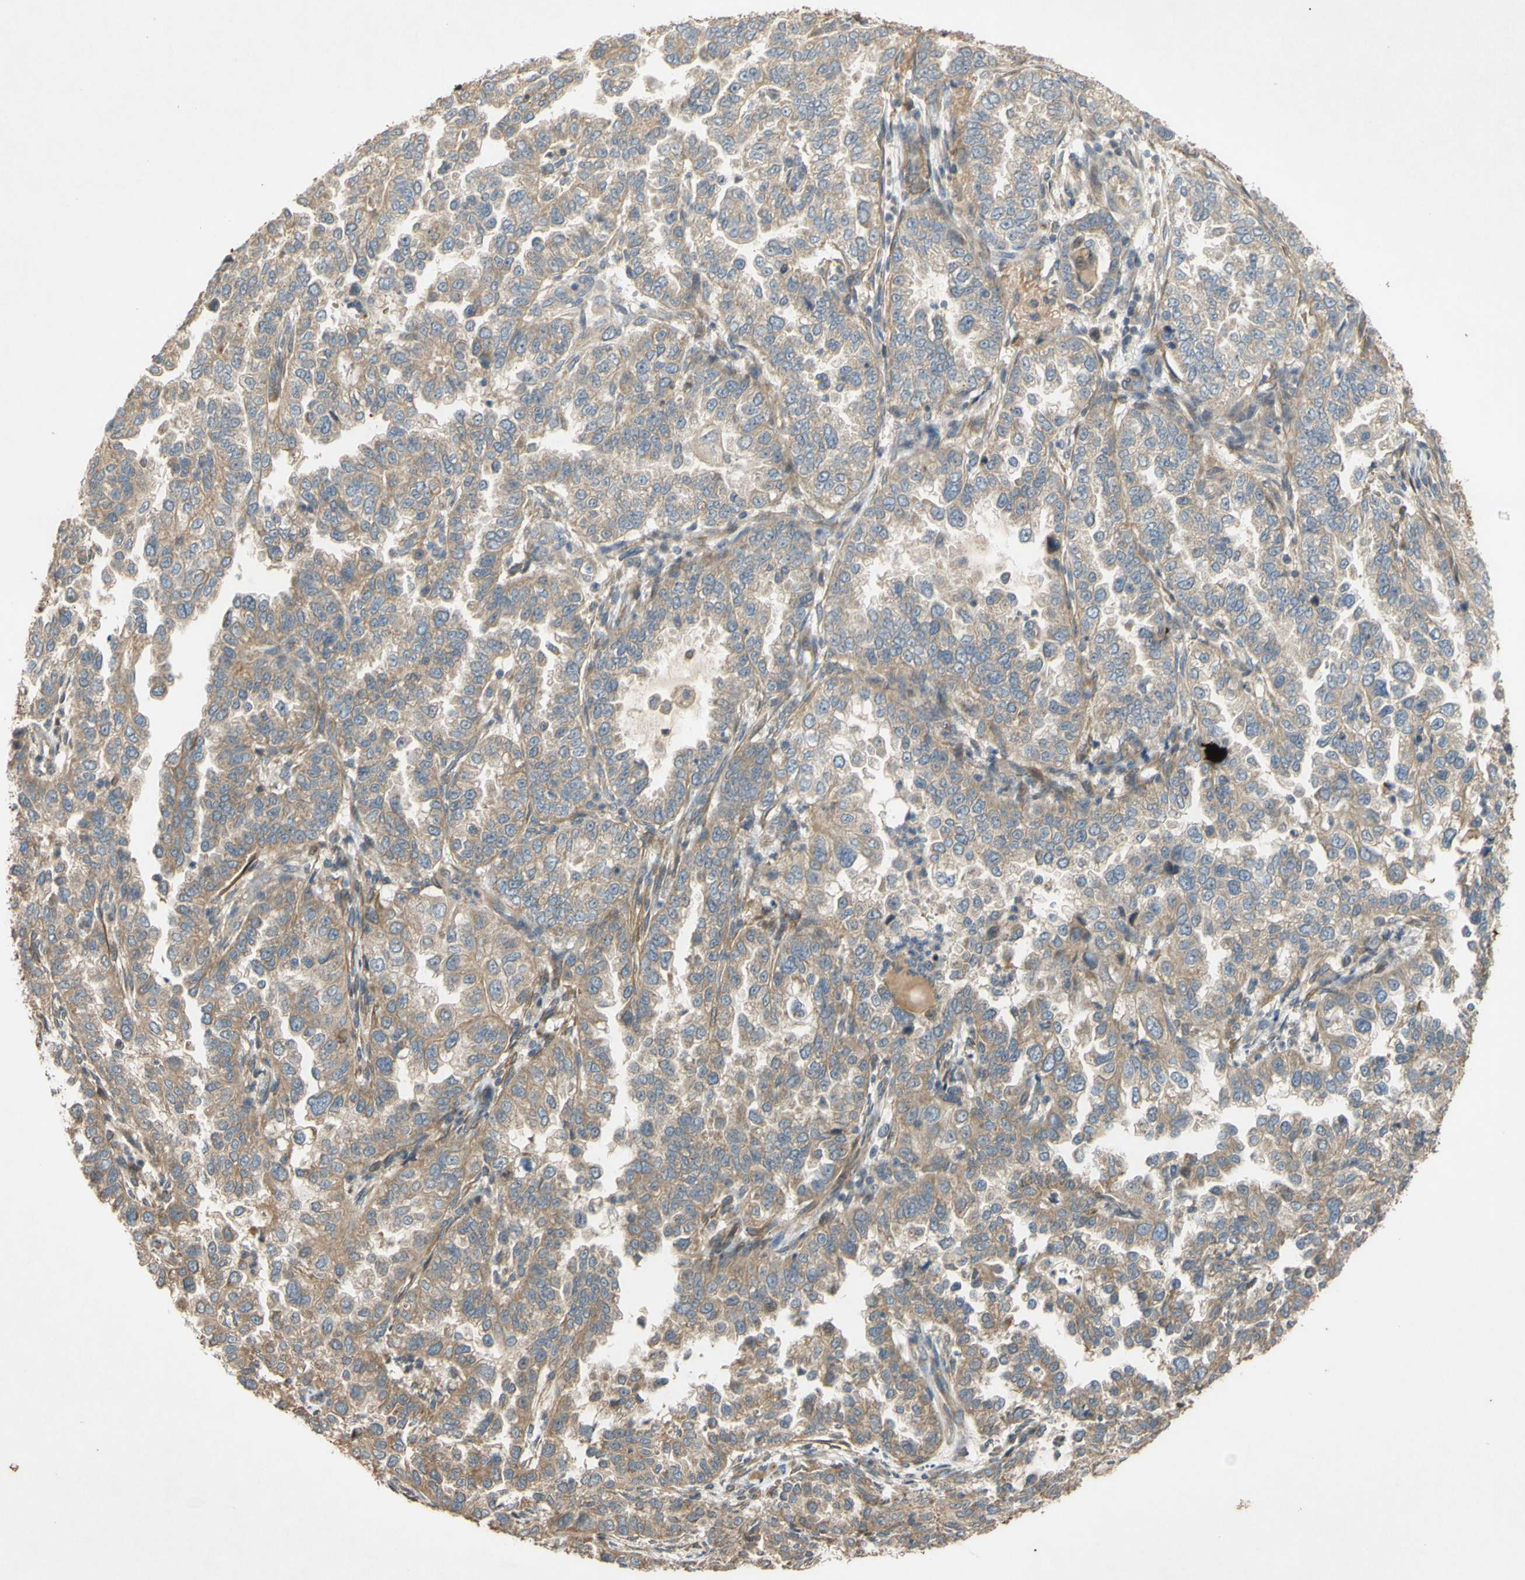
{"staining": {"intensity": "moderate", "quantity": ">75%", "location": "cytoplasmic/membranous"}, "tissue": "endometrial cancer", "cell_type": "Tumor cells", "image_type": "cancer", "snomed": [{"axis": "morphology", "description": "Adenocarcinoma, NOS"}, {"axis": "topography", "description": "Endometrium"}], "caption": "High-magnification brightfield microscopy of endometrial cancer (adenocarcinoma) stained with DAB (3,3'-diaminobenzidine) (brown) and counterstained with hematoxylin (blue). tumor cells exhibit moderate cytoplasmic/membranous positivity is present in about>75% of cells. (DAB IHC, brown staining for protein, blue staining for nuclei).", "gene": "PARD6A", "patient": {"sex": "female", "age": 85}}